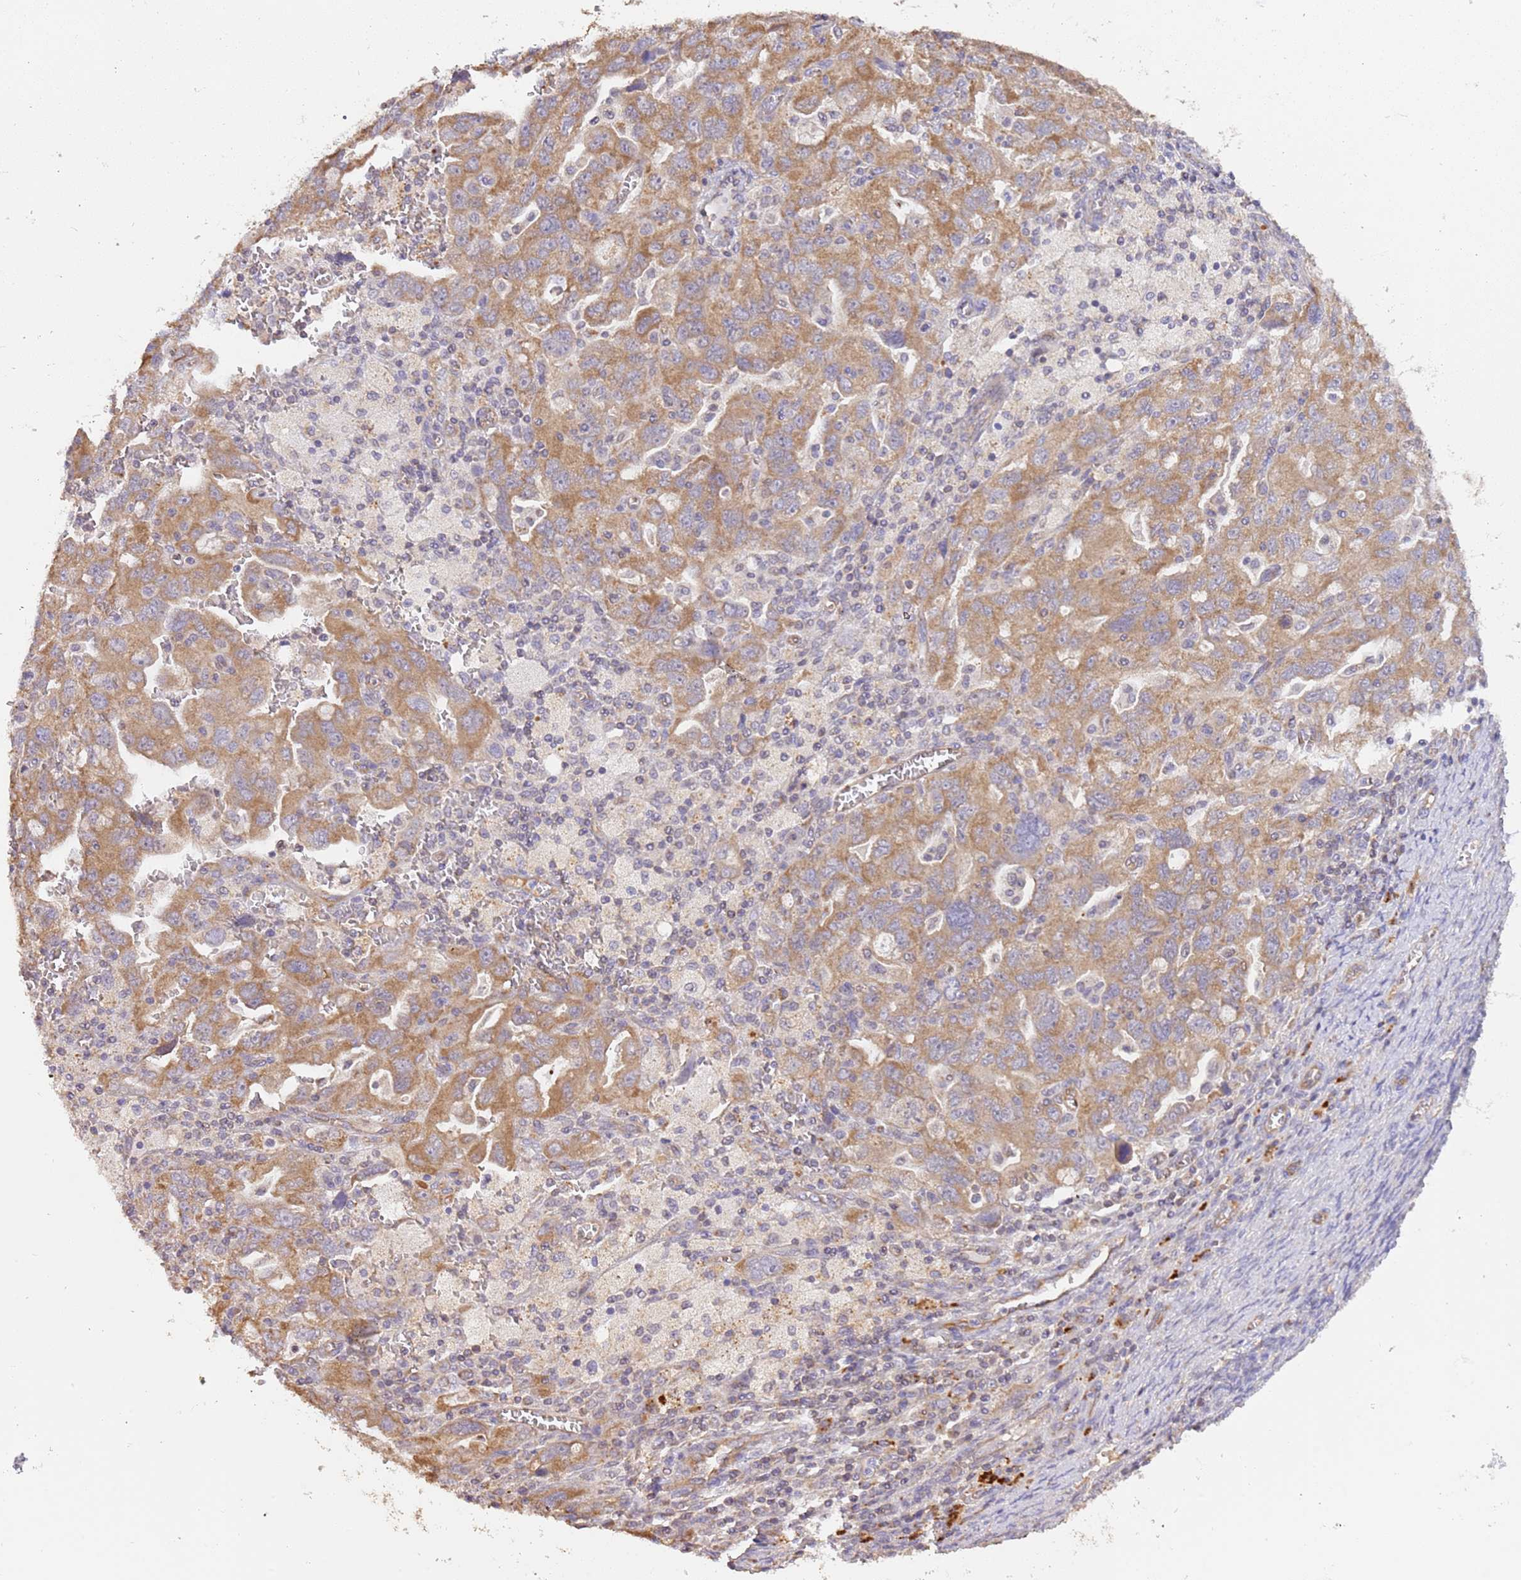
{"staining": {"intensity": "moderate", "quantity": ">75%", "location": "cytoplasmic/membranous"}, "tissue": "ovarian cancer", "cell_type": "Tumor cells", "image_type": "cancer", "snomed": [{"axis": "morphology", "description": "Carcinoma, NOS"}, {"axis": "morphology", "description": "Cystadenocarcinoma, serous, NOS"}, {"axis": "topography", "description": "Ovary"}], "caption": "This photomicrograph displays immunohistochemistry (IHC) staining of human ovarian cancer, with medium moderate cytoplasmic/membranous staining in approximately >75% of tumor cells.", "gene": "DOCK9", "patient": {"sex": "female", "age": 69}}